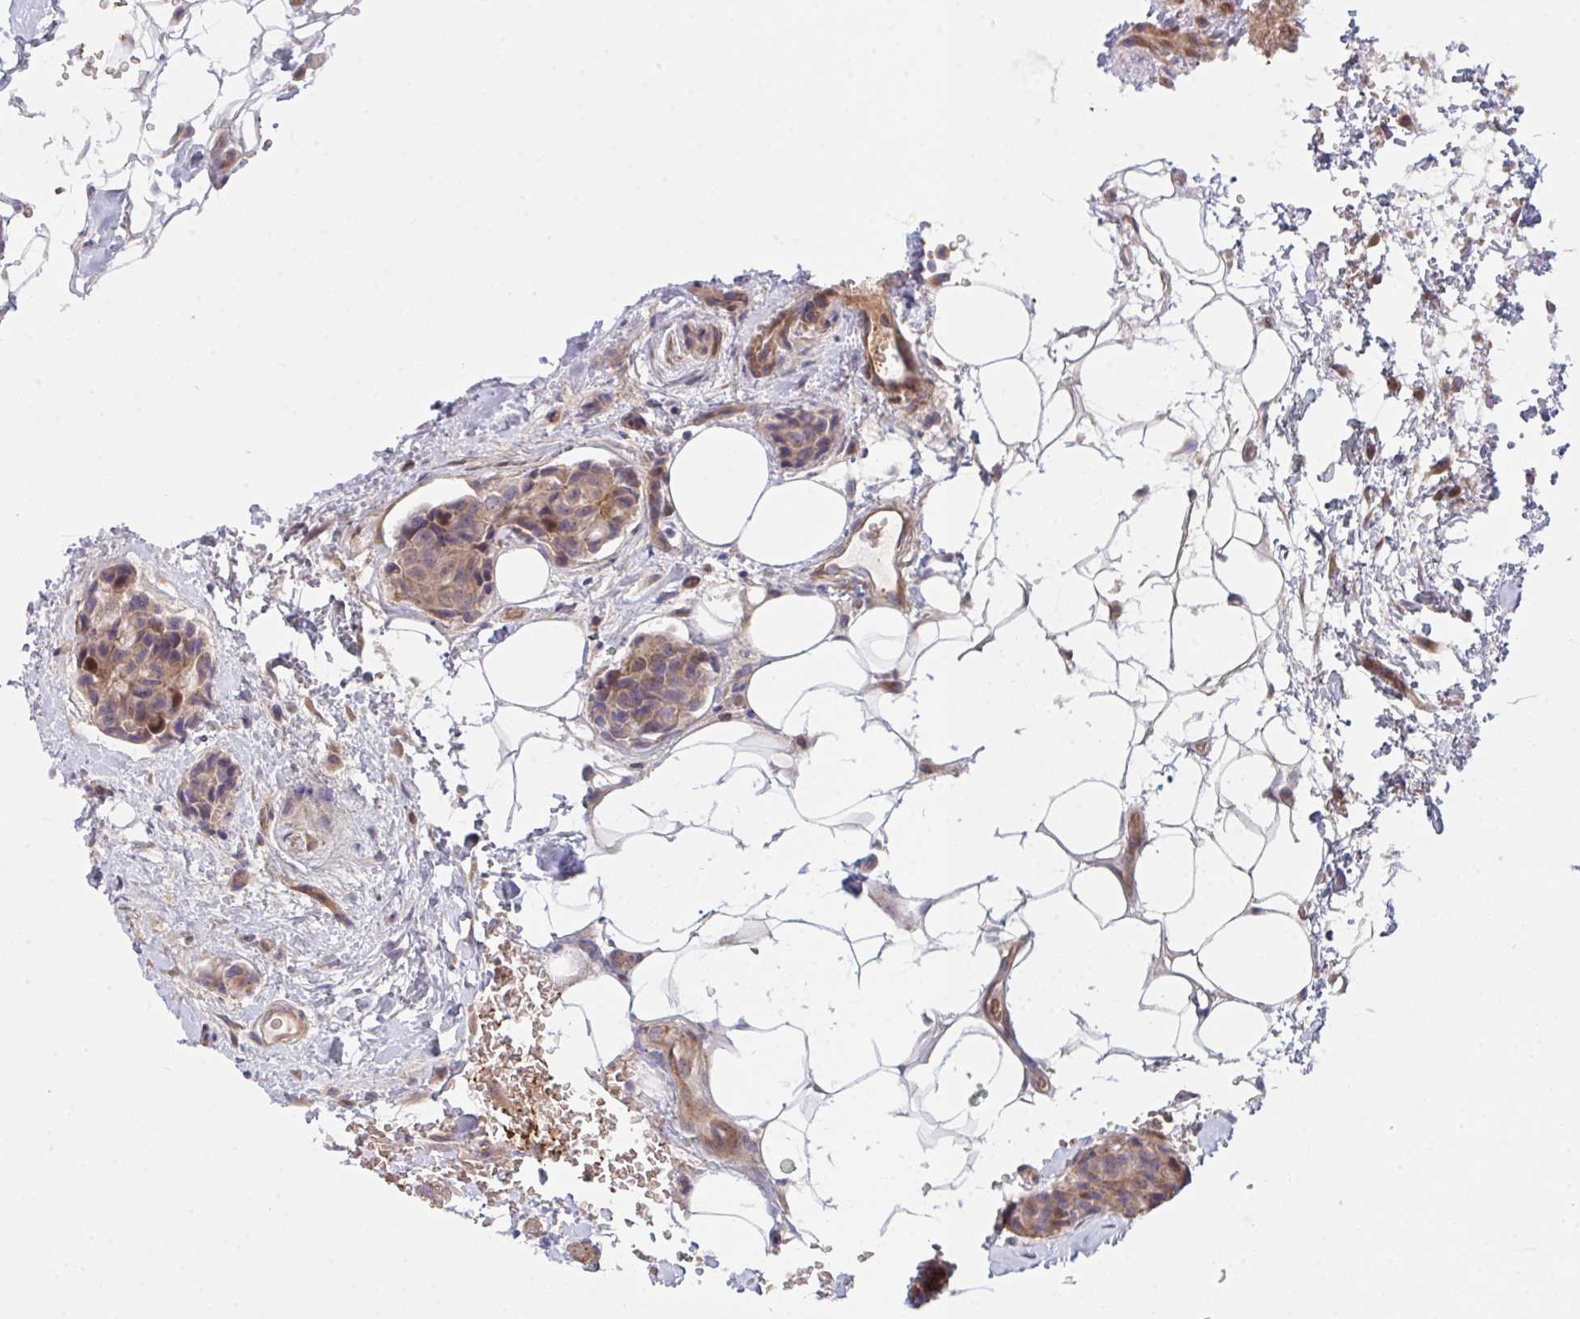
{"staining": {"intensity": "moderate", "quantity": ">75%", "location": "cytoplasmic/membranous"}, "tissue": "breast cancer", "cell_type": "Tumor cells", "image_type": "cancer", "snomed": [{"axis": "morphology", "description": "Duct carcinoma"}, {"axis": "topography", "description": "Breast"}, {"axis": "topography", "description": "Lymph node"}], "caption": "Immunohistochemistry (IHC) (DAB) staining of human breast invasive ductal carcinoma displays moderate cytoplasmic/membranous protein staining in about >75% of tumor cells.", "gene": "TNFSF4", "patient": {"sex": "female", "age": 80}}